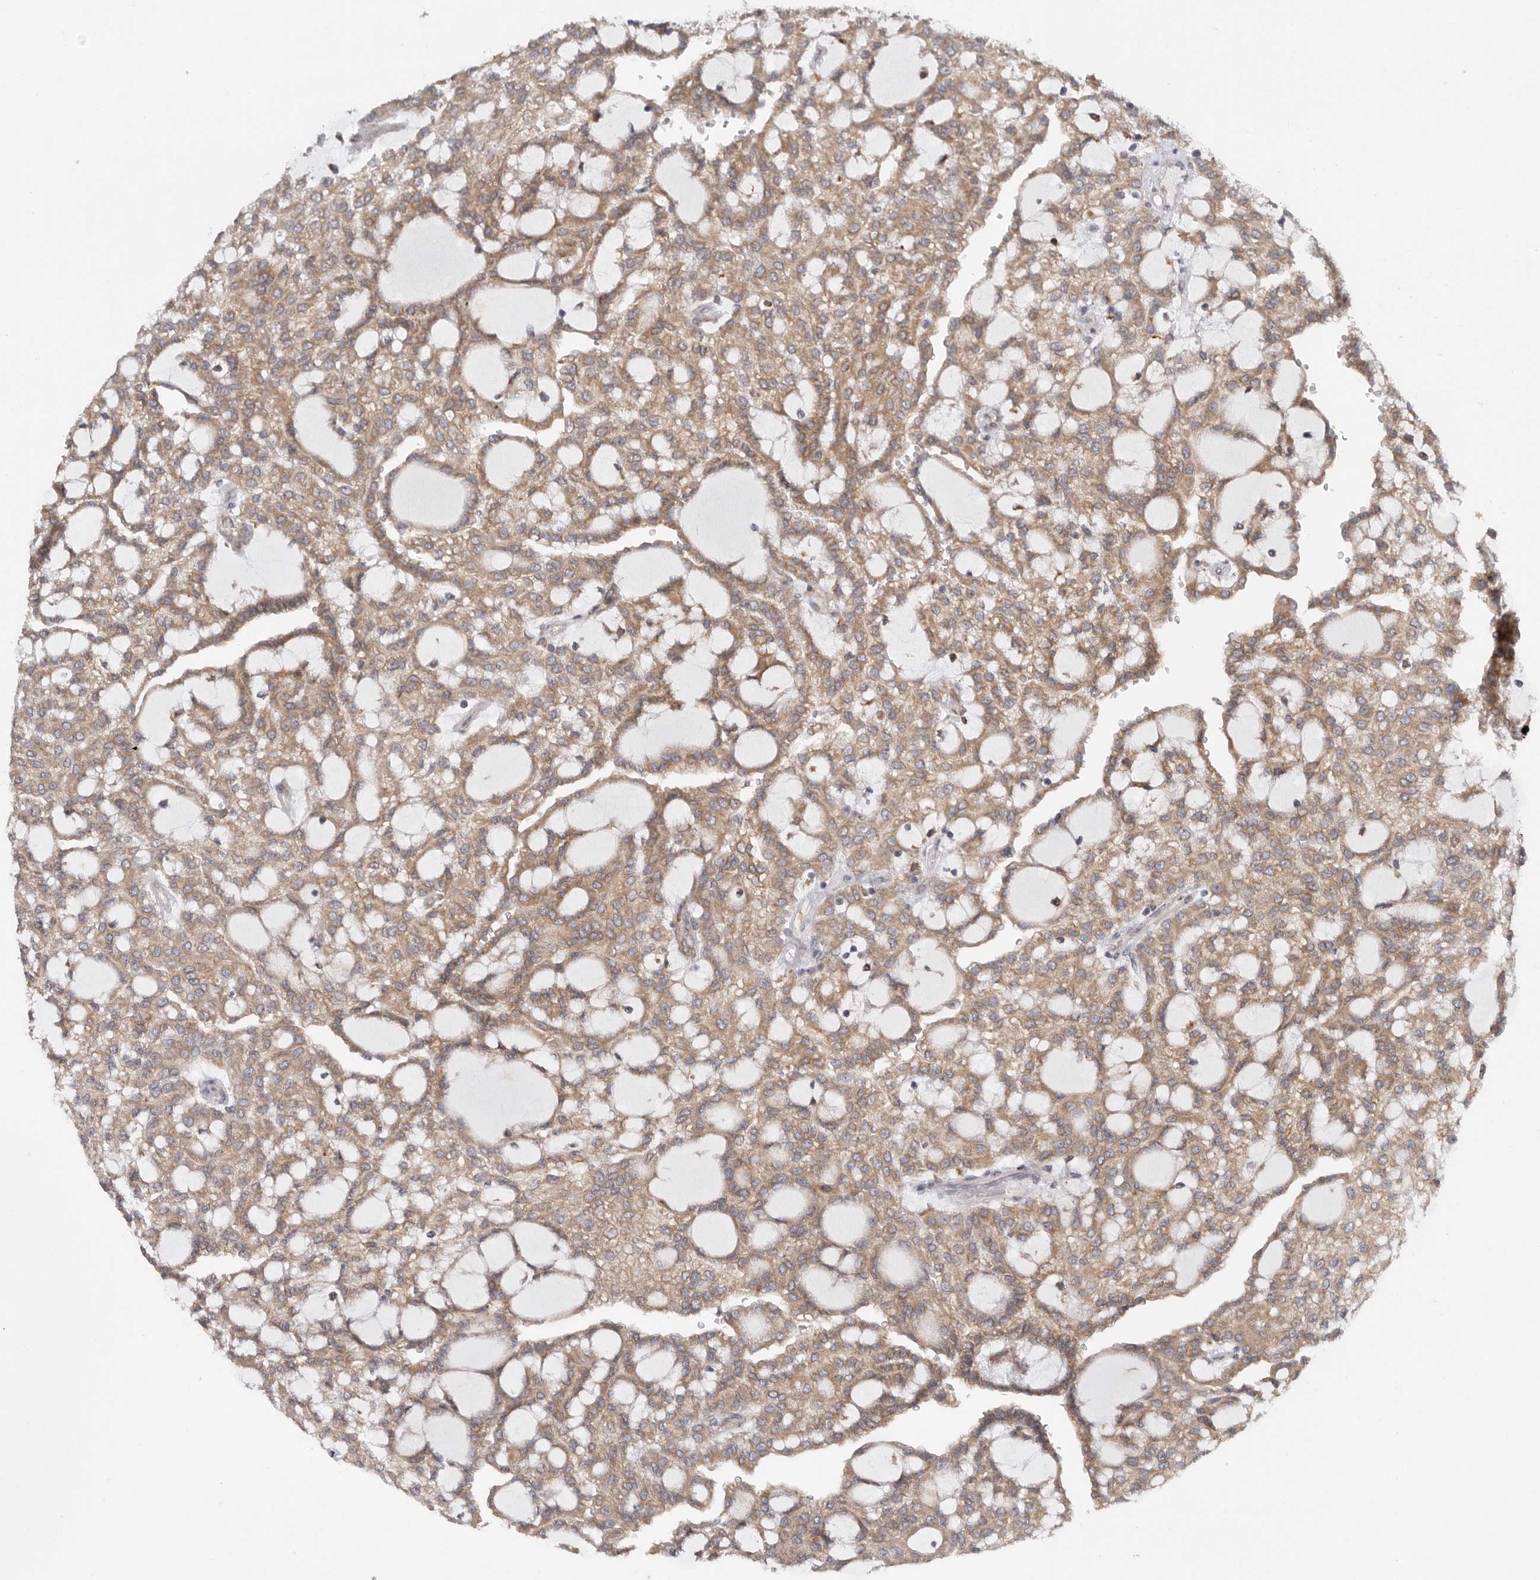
{"staining": {"intensity": "moderate", "quantity": ">75%", "location": "cytoplasmic/membranous"}, "tissue": "renal cancer", "cell_type": "Tumor cells", "image_type": "cancer", "snomed": [{"axis": "morphology", "description": "Adenocarcinoma, NOS"}, {"axis": "topography", "description": "Kidney"}], "caption": "Immunohistochemical staining of renal cancer demonstrates moderate cytoplasmic/membranous protein positivity in approximately >75% of tumor cells.", "gene": "GANAB", "patient": {"sex": "male", "age": 63}}